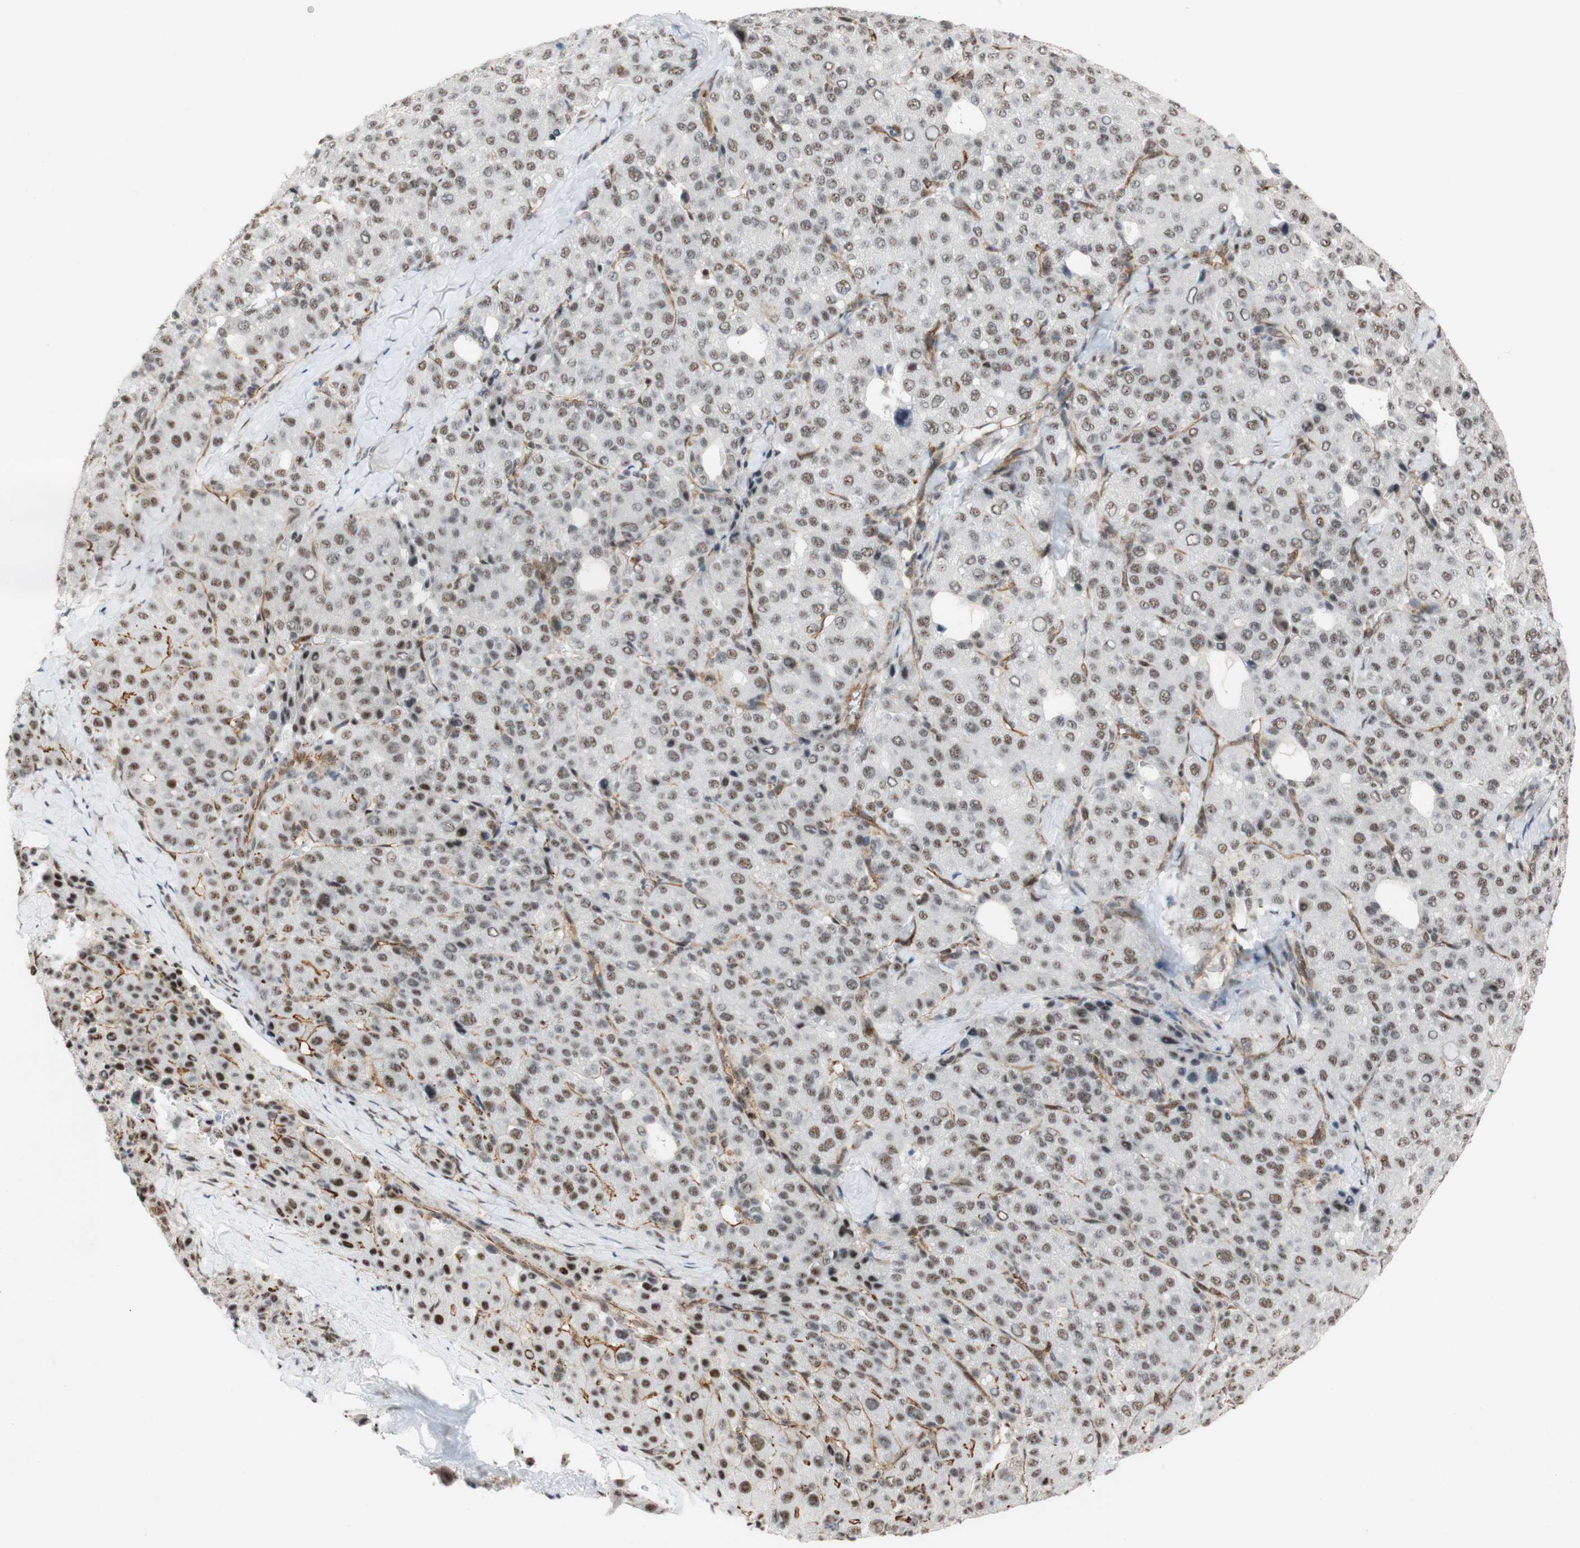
{"staining": {"intensity": "weak", "quantity": ">75%", "location": "nuclear"}, "tissue": "liver cancer", "cell_type": "Tumor cells", "image_type": "cancer", "snomed": [{"axis": "morphology", "description": "Carcinoma, Hepatocellular, NOS"}, {"axis": "topography", "description": "Liver"}], "caption": "A brown stain highlights weak nuclear positivity of a protein in liver cancer tumor cells.", "gene": "SAP18", "patient": {"sex": "male", "age": 65}}